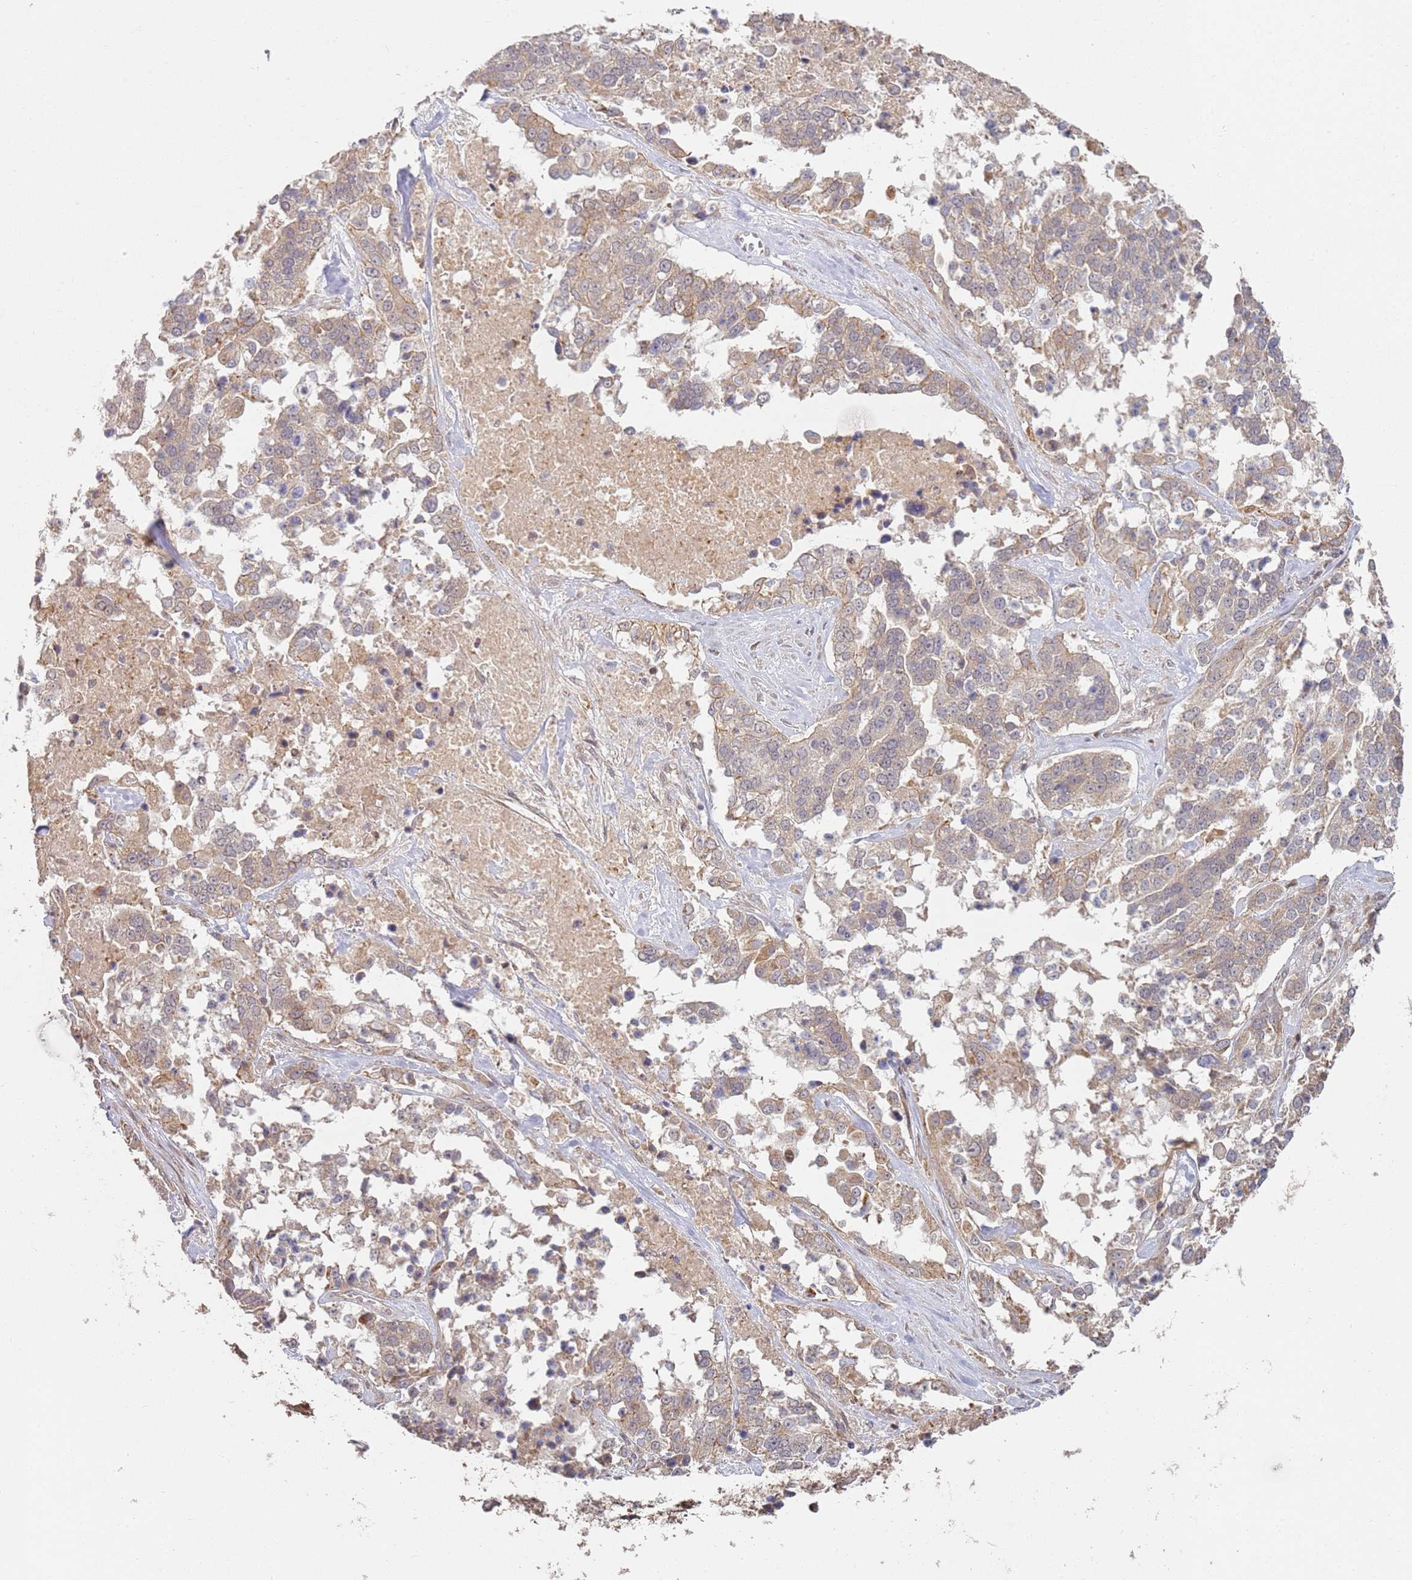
{"staining": {"intensity": "weak", "quantity": ">75%", "location": "cytoplasmic/membranous"}, "tissue": "ovarian cancer", "cell_type": "Tumor cells", "image_type": "cancer", "snomed": [{"axis": "morphology", "description": "Cystadenocarcinoma, serous, NOS"}, {"axis": "topography", "description": "Ovary"}], "caption": "Ovarian cancer (serous cystadenocarcinoma) tissue shows weak cytoplasmic/membranous positivity in approximately >75% of tumor cells", "gene": "MPEG1", "patient": {"sex": "female", "age": 44}}